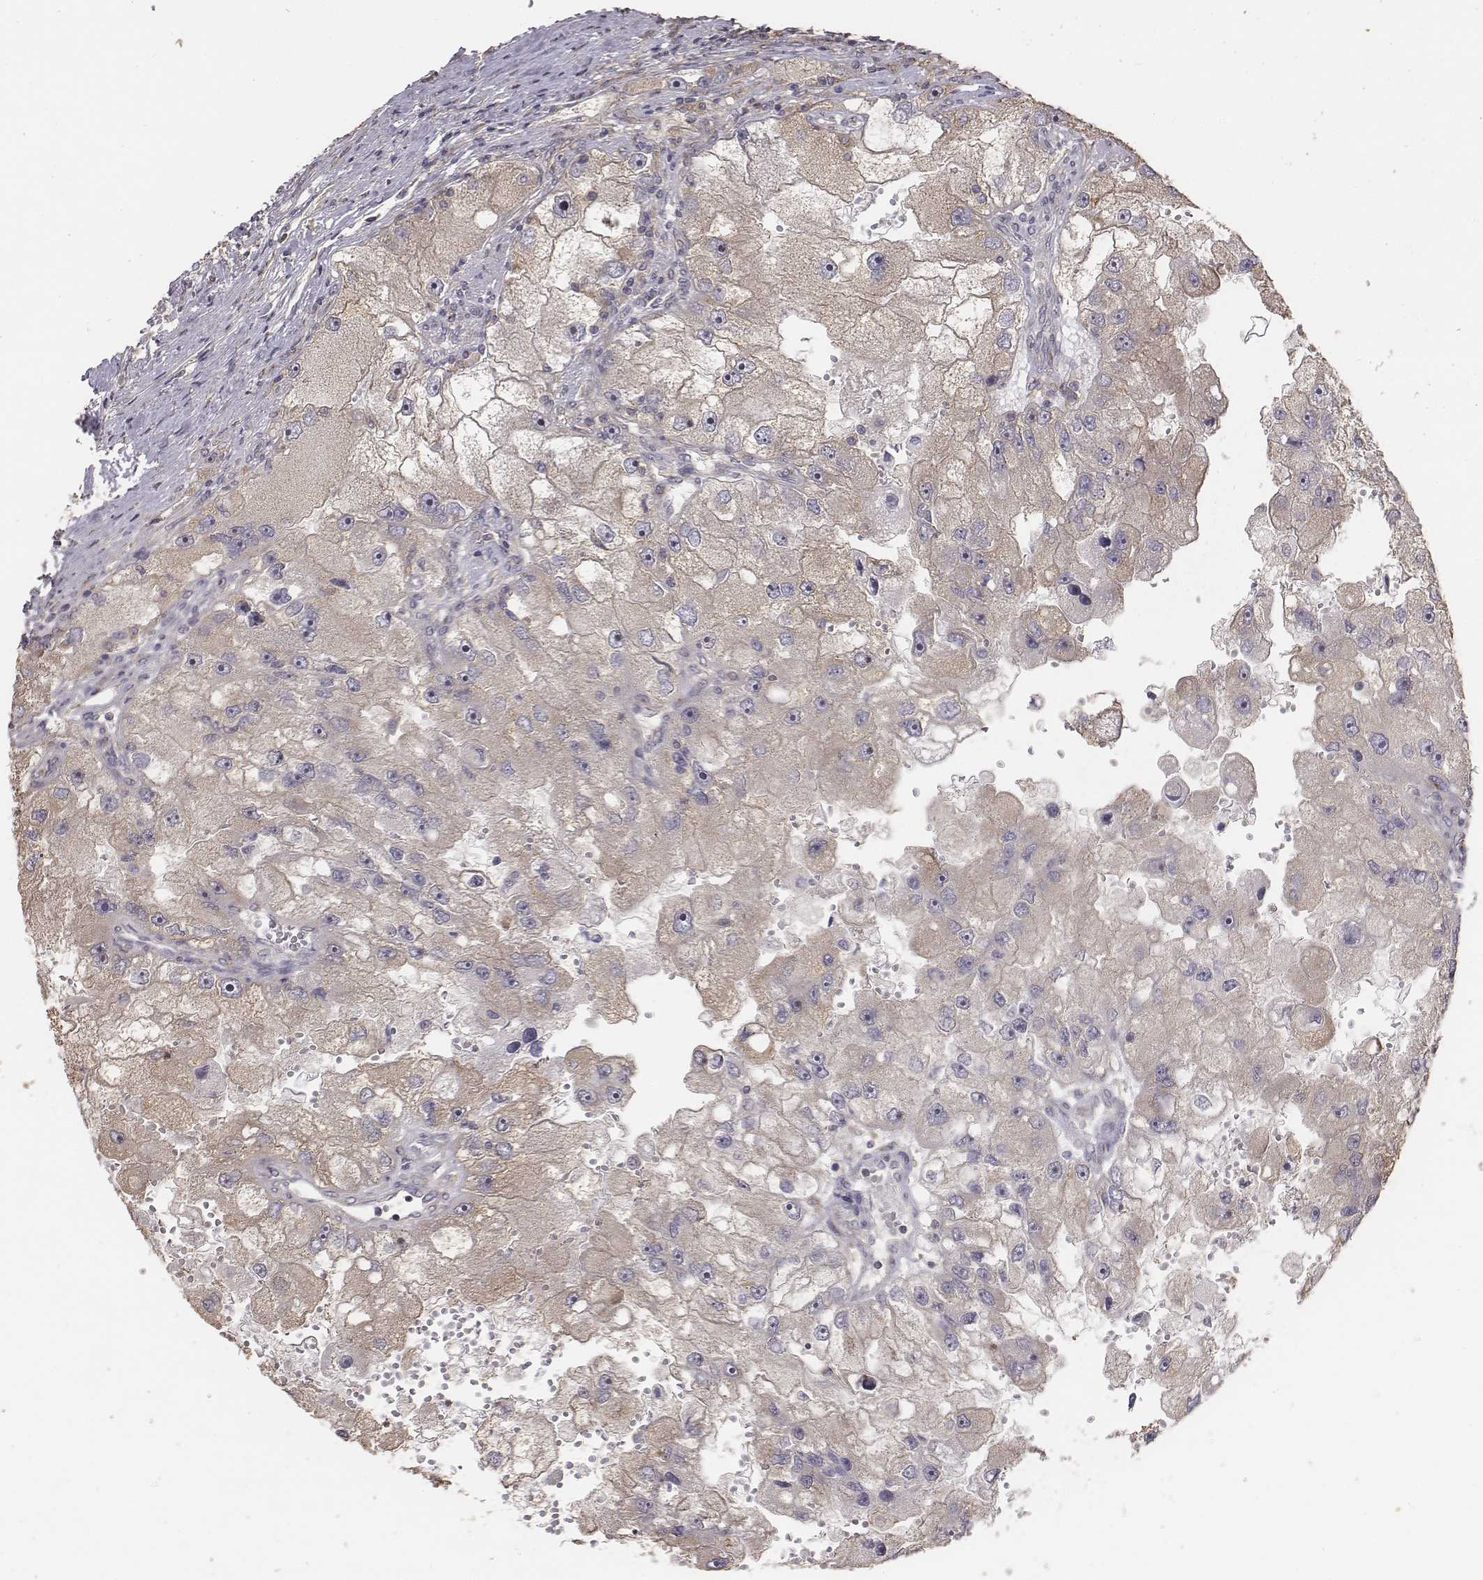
{"staining": {"intensity": "weak", "quantity": ">75%", "location": "cytoplasmic/membranous"}, "tissue": "renal cancer", "cell_type": "Tumor cells", "image_type": "cancer", "snomed": [{"axis": "morphology", "description": "Adenocarcinoma, NOS"}, {"axis": "topography", "description": "Kidney"}], "caption": "Immunohistochemical staining of adenocarcinoma (renal) exhibits weak cytoplasmic/membranous protein staining in approximately >75% of tumor cells.", "gene": "AP1B1", "patient": {"sex": "male", "age": 63}}